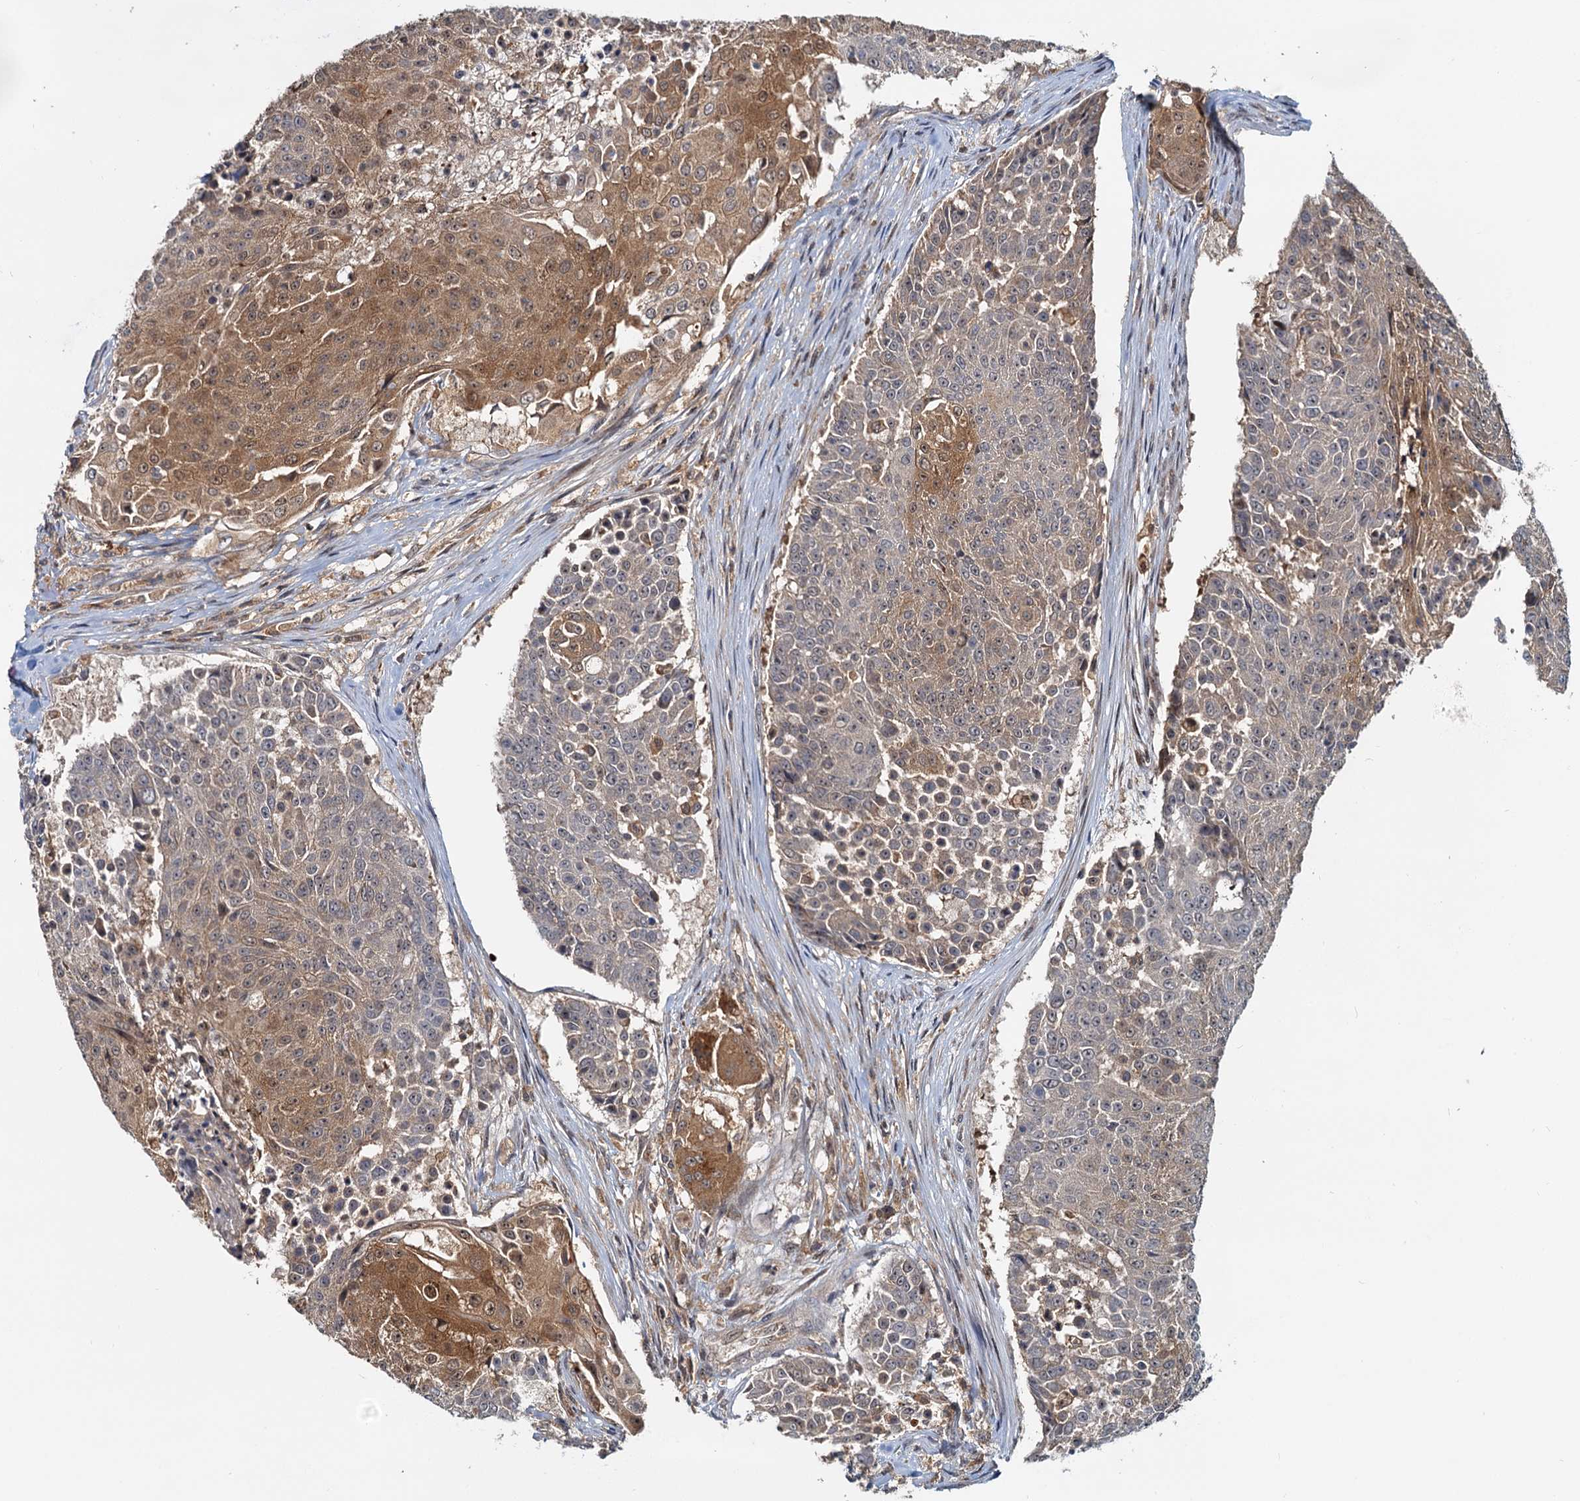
{"staining": {"intensity": "moderate", "quantity": "25%-75%", "location": "cytoplasmic/membranous,nuclear"}, "tissue": "urothelial cancer", "cell_type": "Tumor cells", "image_type": "cancer", "snomed": [{"axis": "morphology", "description": "Urothelial carcinoma, High grade"}, {"axis": "topography", "description": "Urinary bladder"}], "caption": "High-grade urothelial carcinoma tissue demonstrates moderate cytoplasmic/membranous and nuclear expression in approximately 25%-75% of tumor cells, visualized by immunohistochemistry. Nuclei are stained in blue.", "gene": "TOLLIP", "patient": {"sex": "female", "age": 63}}